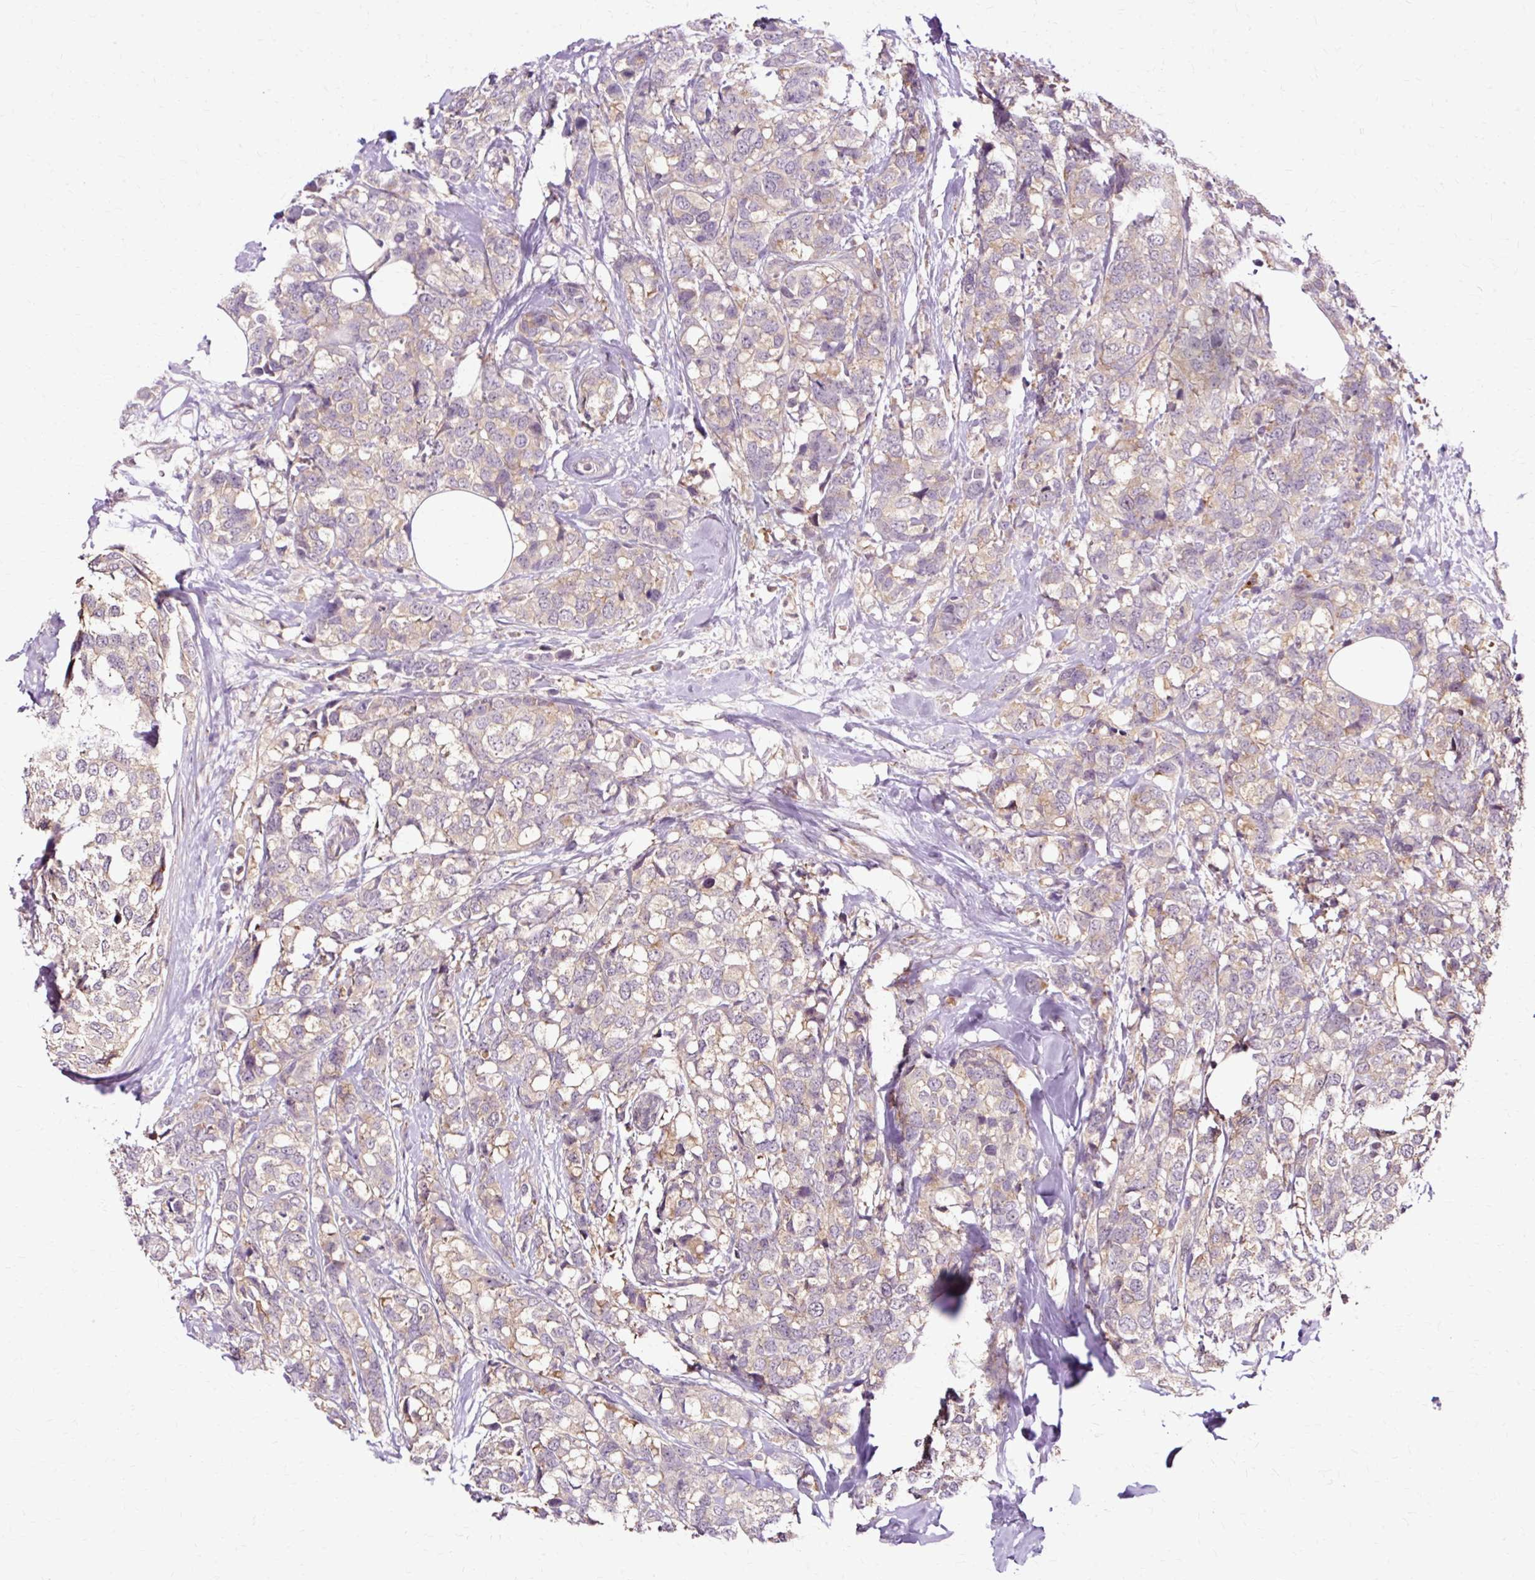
{"staining": {"intensity": "weak", "quantity": "25%-75%", "location": "cytoplasmic/membranous"}, "tissue": "breast cancer", "cell_type": "Tumor cells", "image_type": "cancer", "snomed": [{"axis": "morphology", "description": "Lobular carcinoma"}, {"axis": "topography", "description": "Breast"}], "caption": "Protein staining of breast lobular carcinoma tissue exhibits weak cytoplasmic/membranous staining in approximately 25%-75% of tumor cells. (Brightfield microscopy of DAB IHC at high magnification).", "gene": "GEMIN2", "patient": {"sex": "female", "age": 59}}